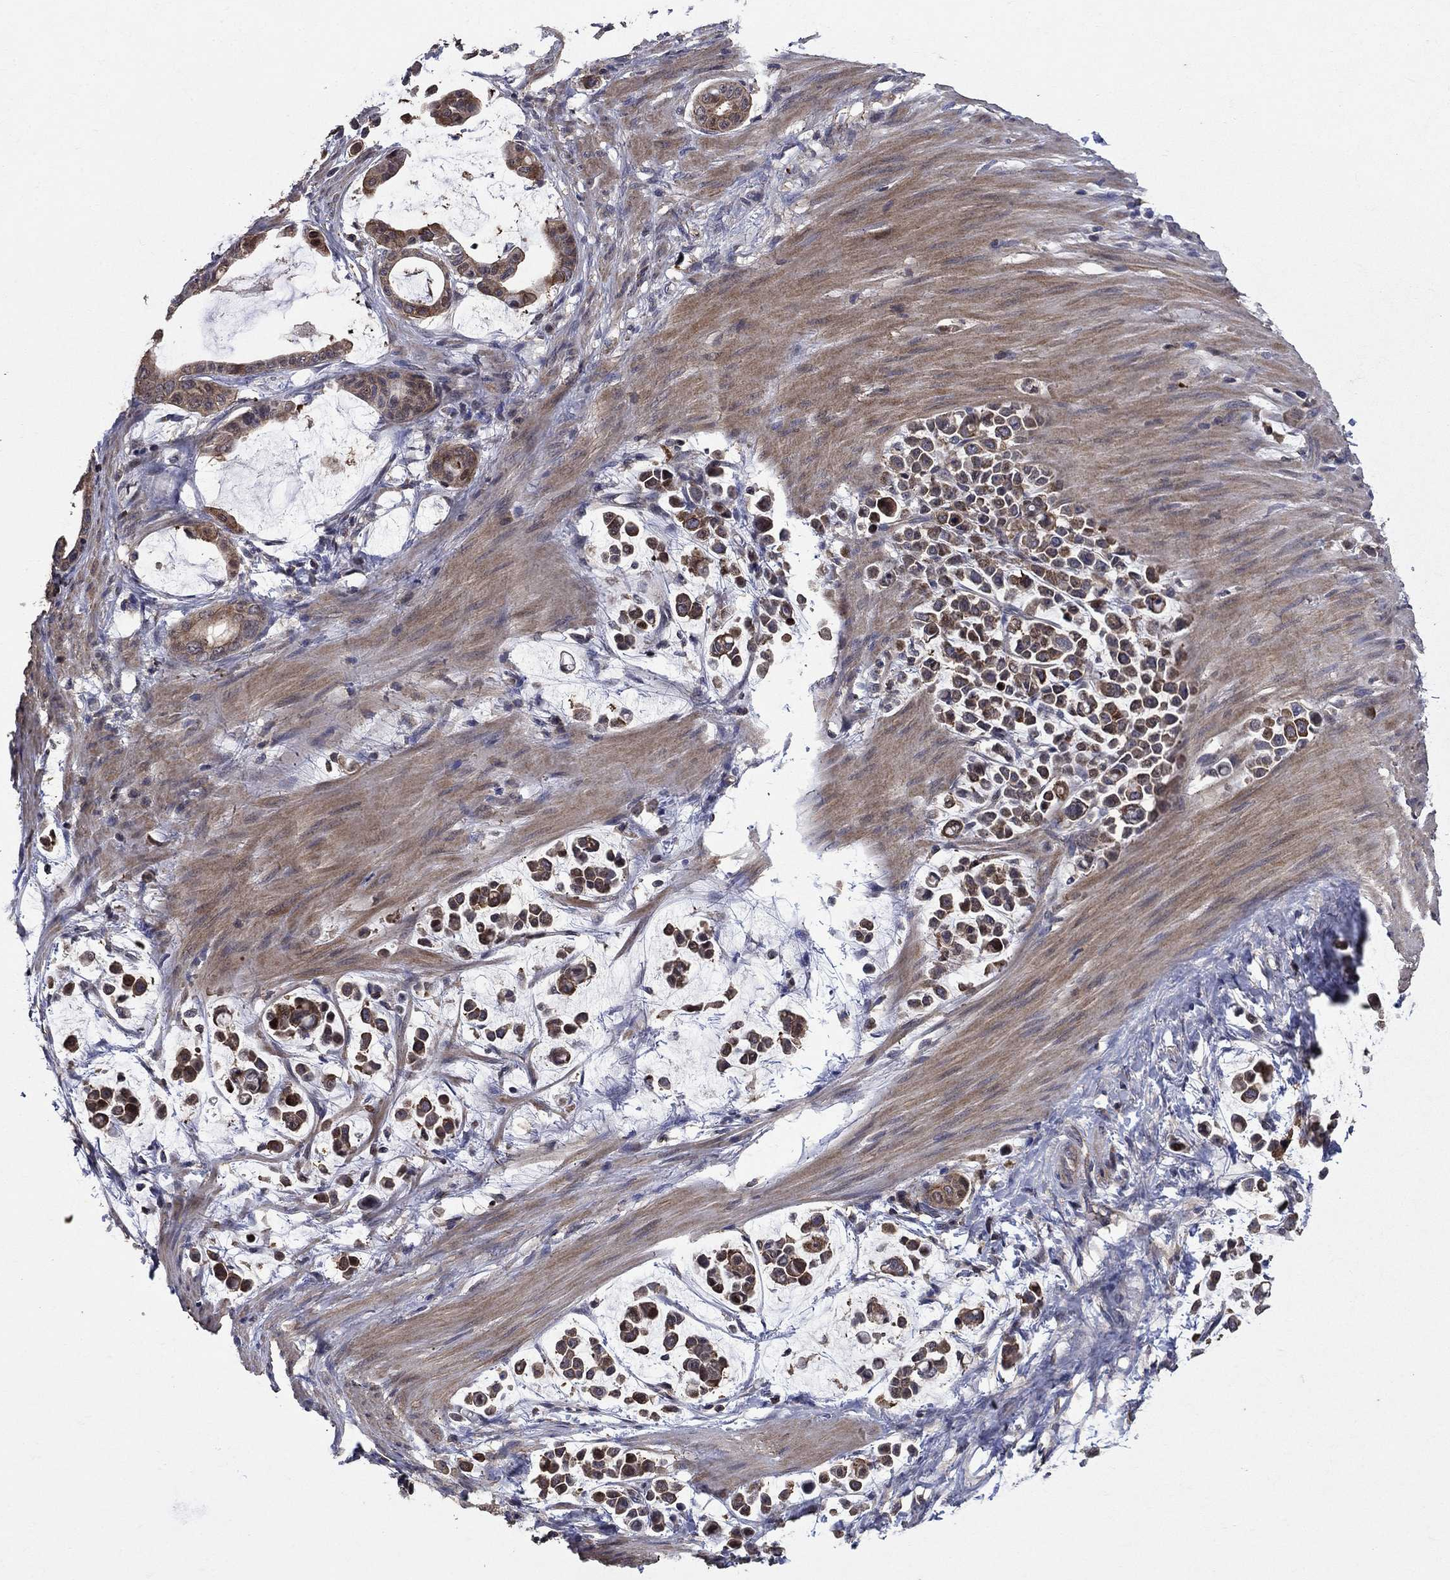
{"staining": {"intensity": "moderate", "quantity": "25%-75%", "location": "cytoplasmic/membranous"}, "tissue": "stomach cancer", "cell_type": "Tumor cells", "image_type": "cancer", "snomed": [{"axis": "morphology", "description": "Adenocarcinoma, NOS"}, {"axis": "topography", "description": "Stomach"}], "caption": "DAB (3,3'-diaminobenzidine) immunohistochemical staining of adenocarcinoma (stomach) shows moderate cytoplasmic/membranous protein staining in approximately 25%-75% of tumor cells. The staining is performed using DAB (3,3'-diaminobenzidine) brown chromogen to label protein expression. The nuclei are counter-stained blue using hematoxylin.", "gene": "DVL1", "patient": {"sex": "male", "age": 82}}